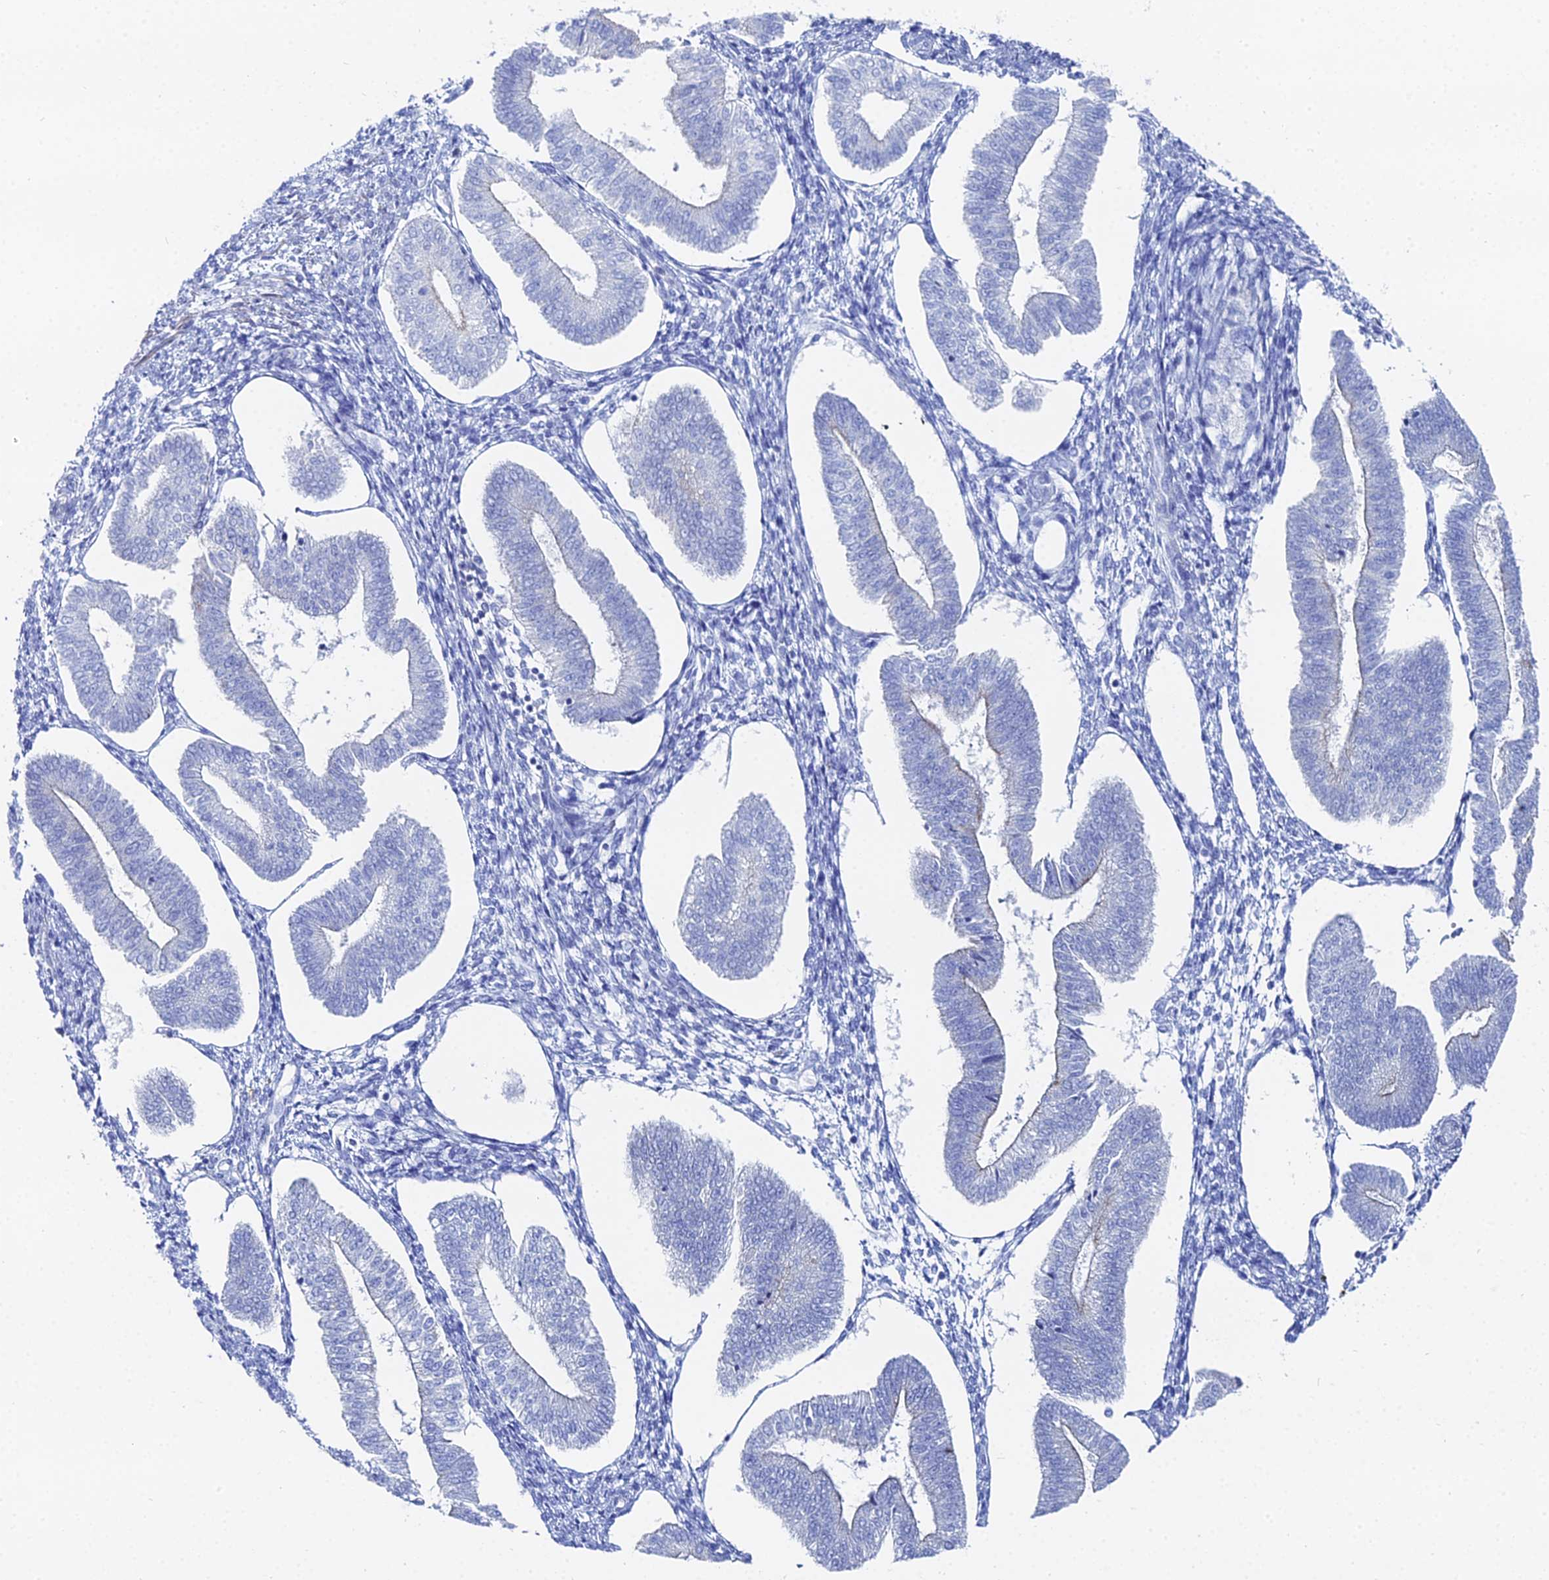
{"staining": {"intensity": "negative", "quantity": "none", "location": "none"}, "tissue": "endometrium", "cell_type": "Cells in endometrial stroma", "image_type": "normal", "snomed": [{"axis": "morphology", "description": "Normal tissue, NOS"}, {"axis": "topography", "description": "Endometrium"}], "caption": "There is no significant positivity in cells in endometrial stroma of endometrium. The staining is performed using DAB brown chromogen with nuclei counter-stained in using hematoxylin.", "gene": "DHX34", "patient": {"sex": "female", "age": 34}}